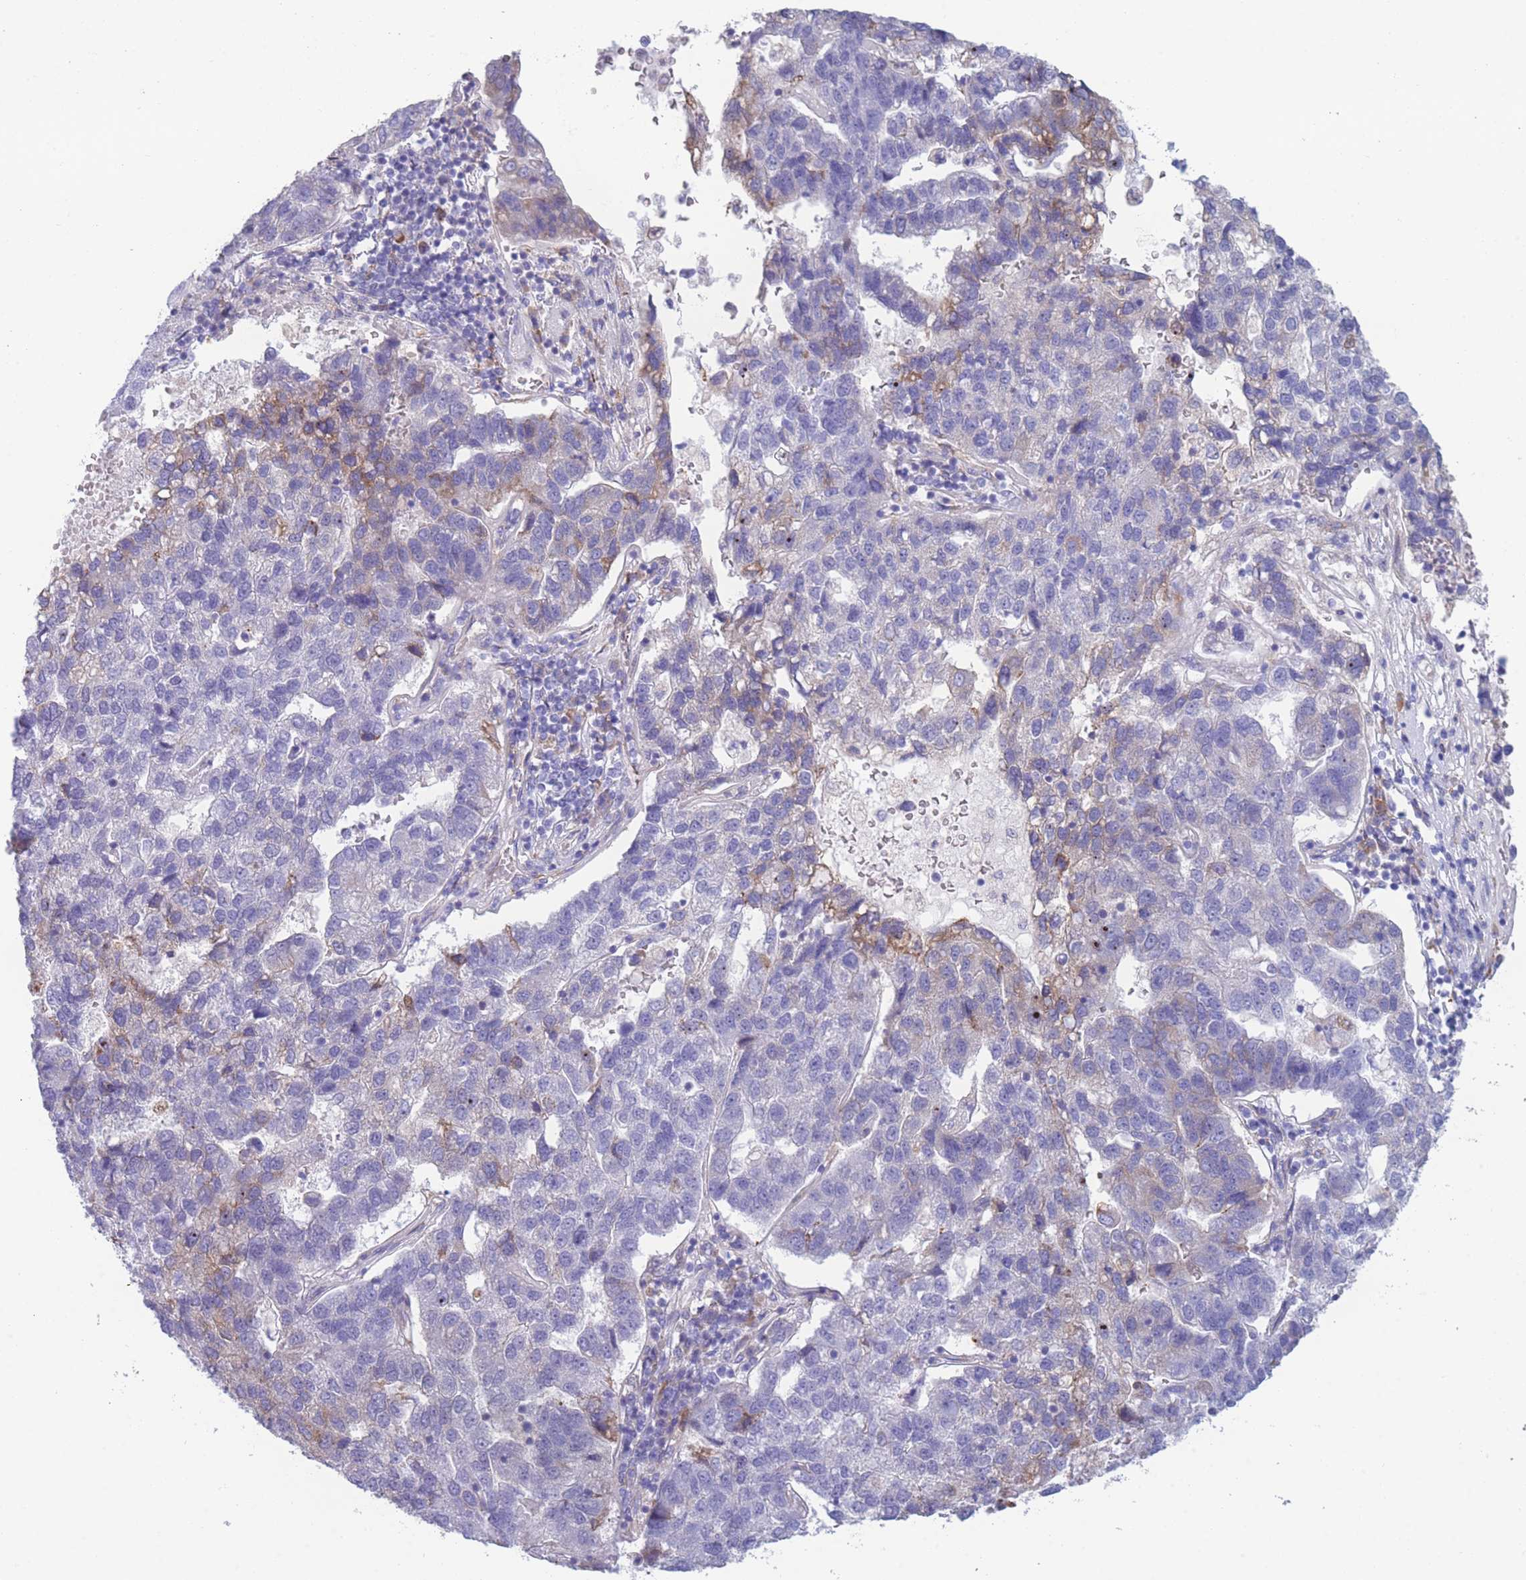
{"staining": {"intensity": "negative", "quantity": "none", "location": "none"}, "tissue": "pancreatic cancer", "cell_type": "Tumor cells", "image_type": "cancer", "snomed": [{"axis": "morphology", "description": "Adenocarcinoma, NOS"}, {"axis": "topography", "description": "Pancreas"}], "caption": "Tumor cells are negative for brown protein staining in pancreatic cancer.", "gene": "XKR8", "patient": {"sex": "female", "age": 61}}